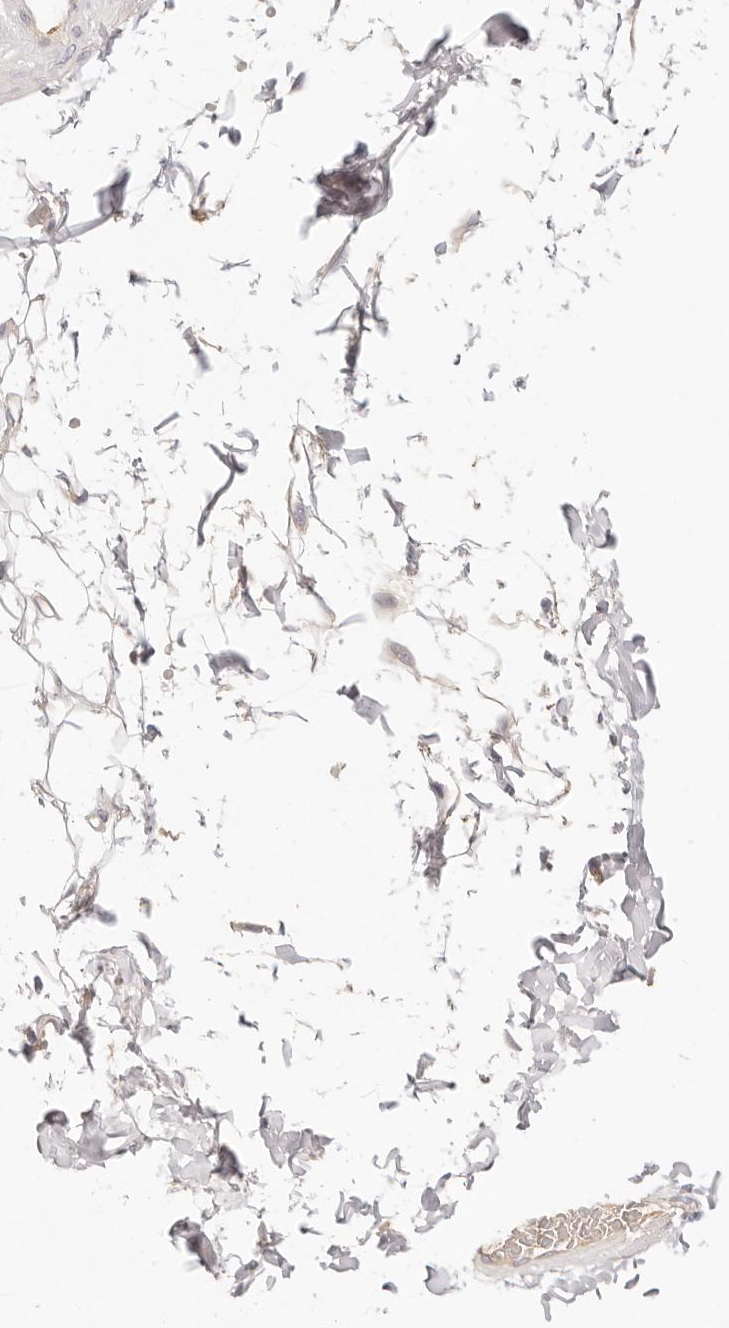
{"staining": {"intensity": "negative", "quantity": "none", "location": "none"}, "tissue": "adipose tissue", "cell_type": "Adipocytes", "image_type": "normal", "snomed": [{"axis": "morphology", "description": "Normal tissue, NOS"}, {"axis": "topography", "description": "Adipose tissue"}, {"axis": "topography", "description": "Vascular tissue"}, {"axis": "topography", "description": "Peripheral nerve tissue"}], "caption": "This micrograph is of benign adipose tissue stained with immunohistochemistry (IHC) to label a protein in brown with the nuclei are counter-stained blue. There is no expression in adipocytes.", "gene": "KCMF1", "patient": {"sex": "male", "age": 25}}